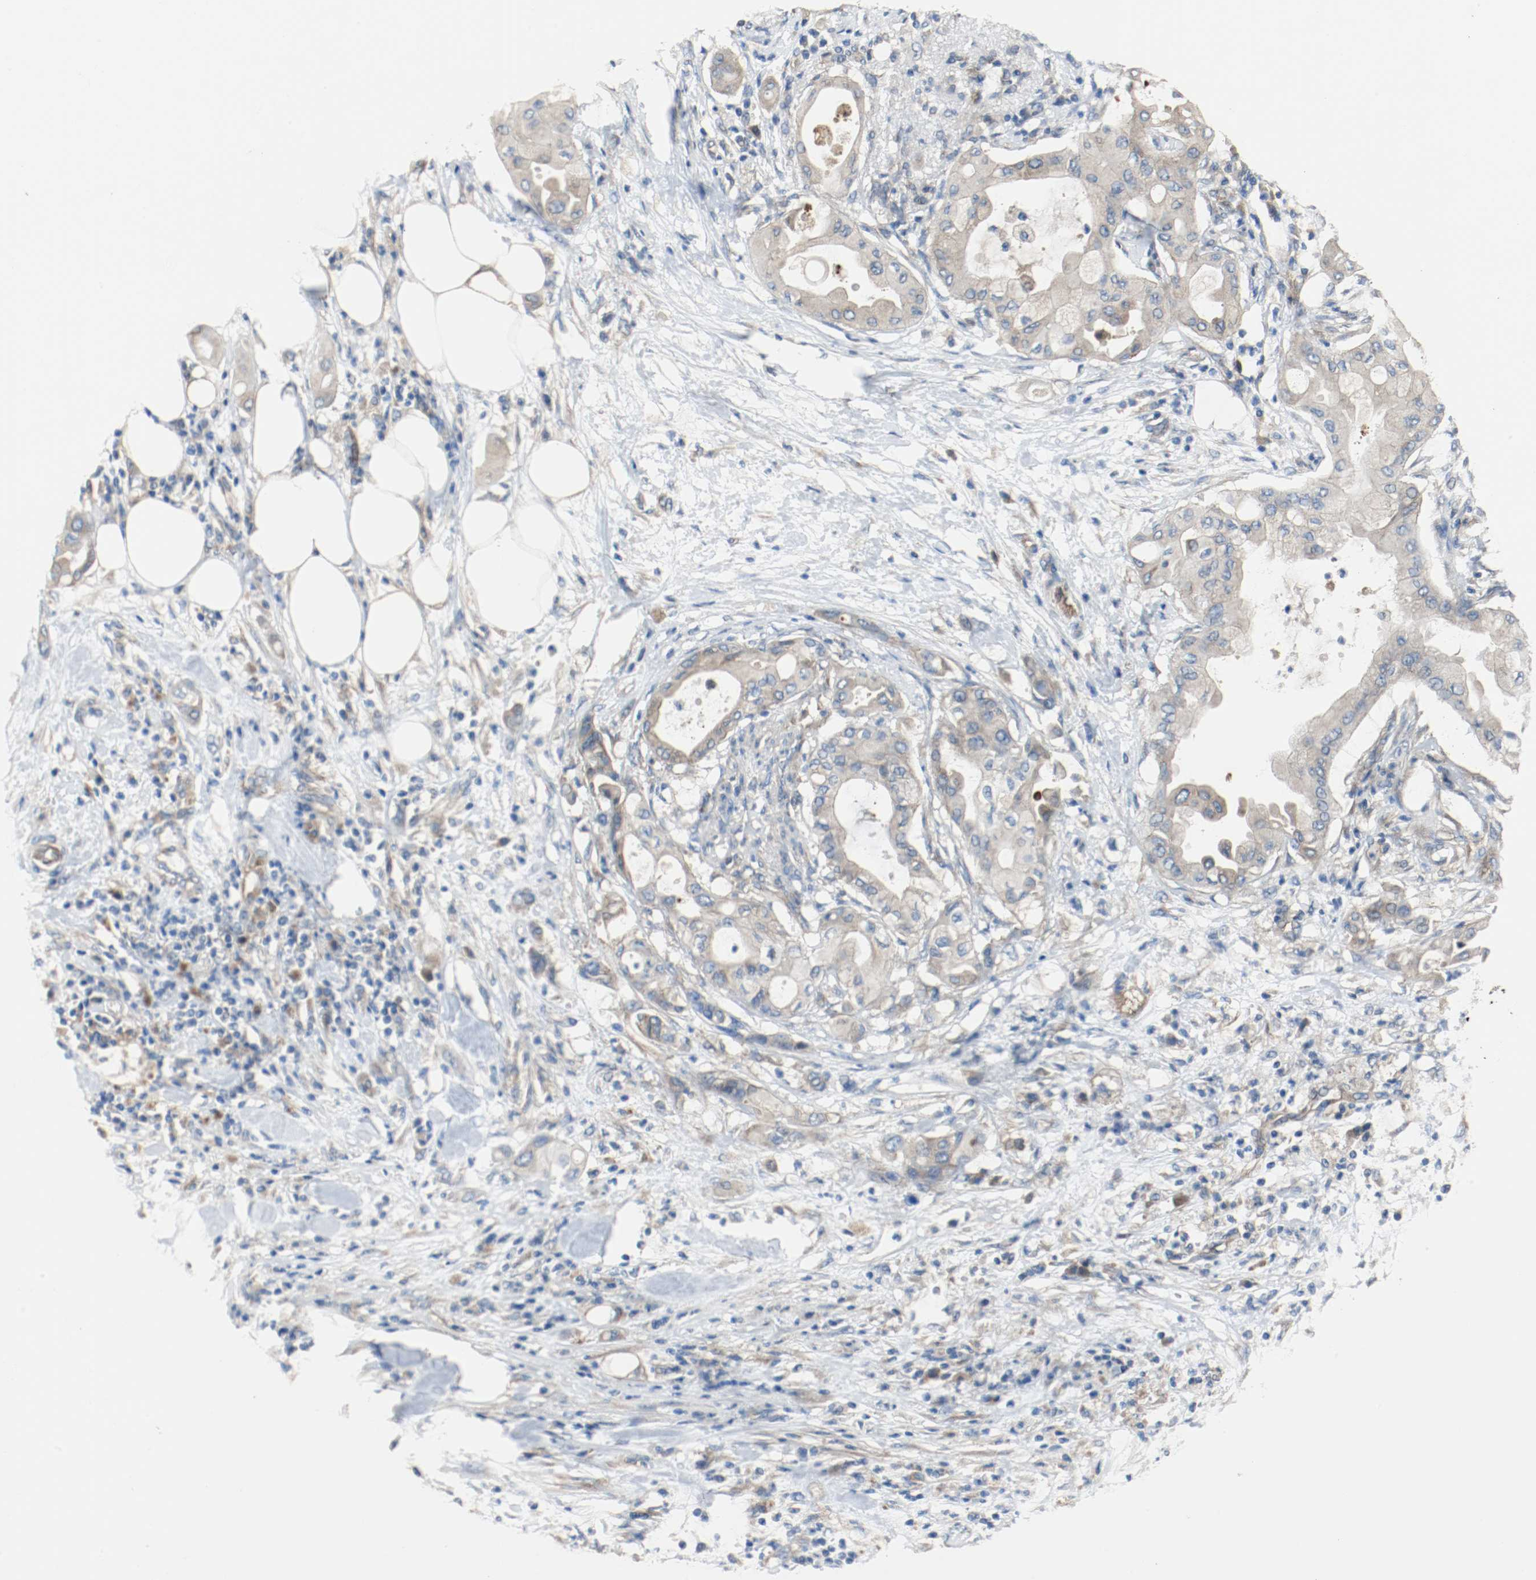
{"staining": {"intensity": "weak", "quantity": ">75%", "location": "cytoplasmic/membranous"}, "tissue": "pancreatic cancer", "cell_type": "Tumor cells", "image_type": "cancer", "snomed": [{"axis": "morphology", "description": "Adenocarcinoma, NOS"}, {"axis": "morphology", "description": "Adenocarcinoma, metastatic, NOS"}, {"axis": "topography", "description": "Lymph node"}, {"axis": "topography", "description": "Pancreas"}, {"axis": "topography", "description": "Duodenum"}], "caption": "Protein staining by immunohistochemistry (IHC) demonstrates weak cytoplasmic/membranous expression in approximately >75% of tumor cells in pancreatic cancer.", "gene": "TUBA3D", "patient": {"sex": "female", "age": 64}}